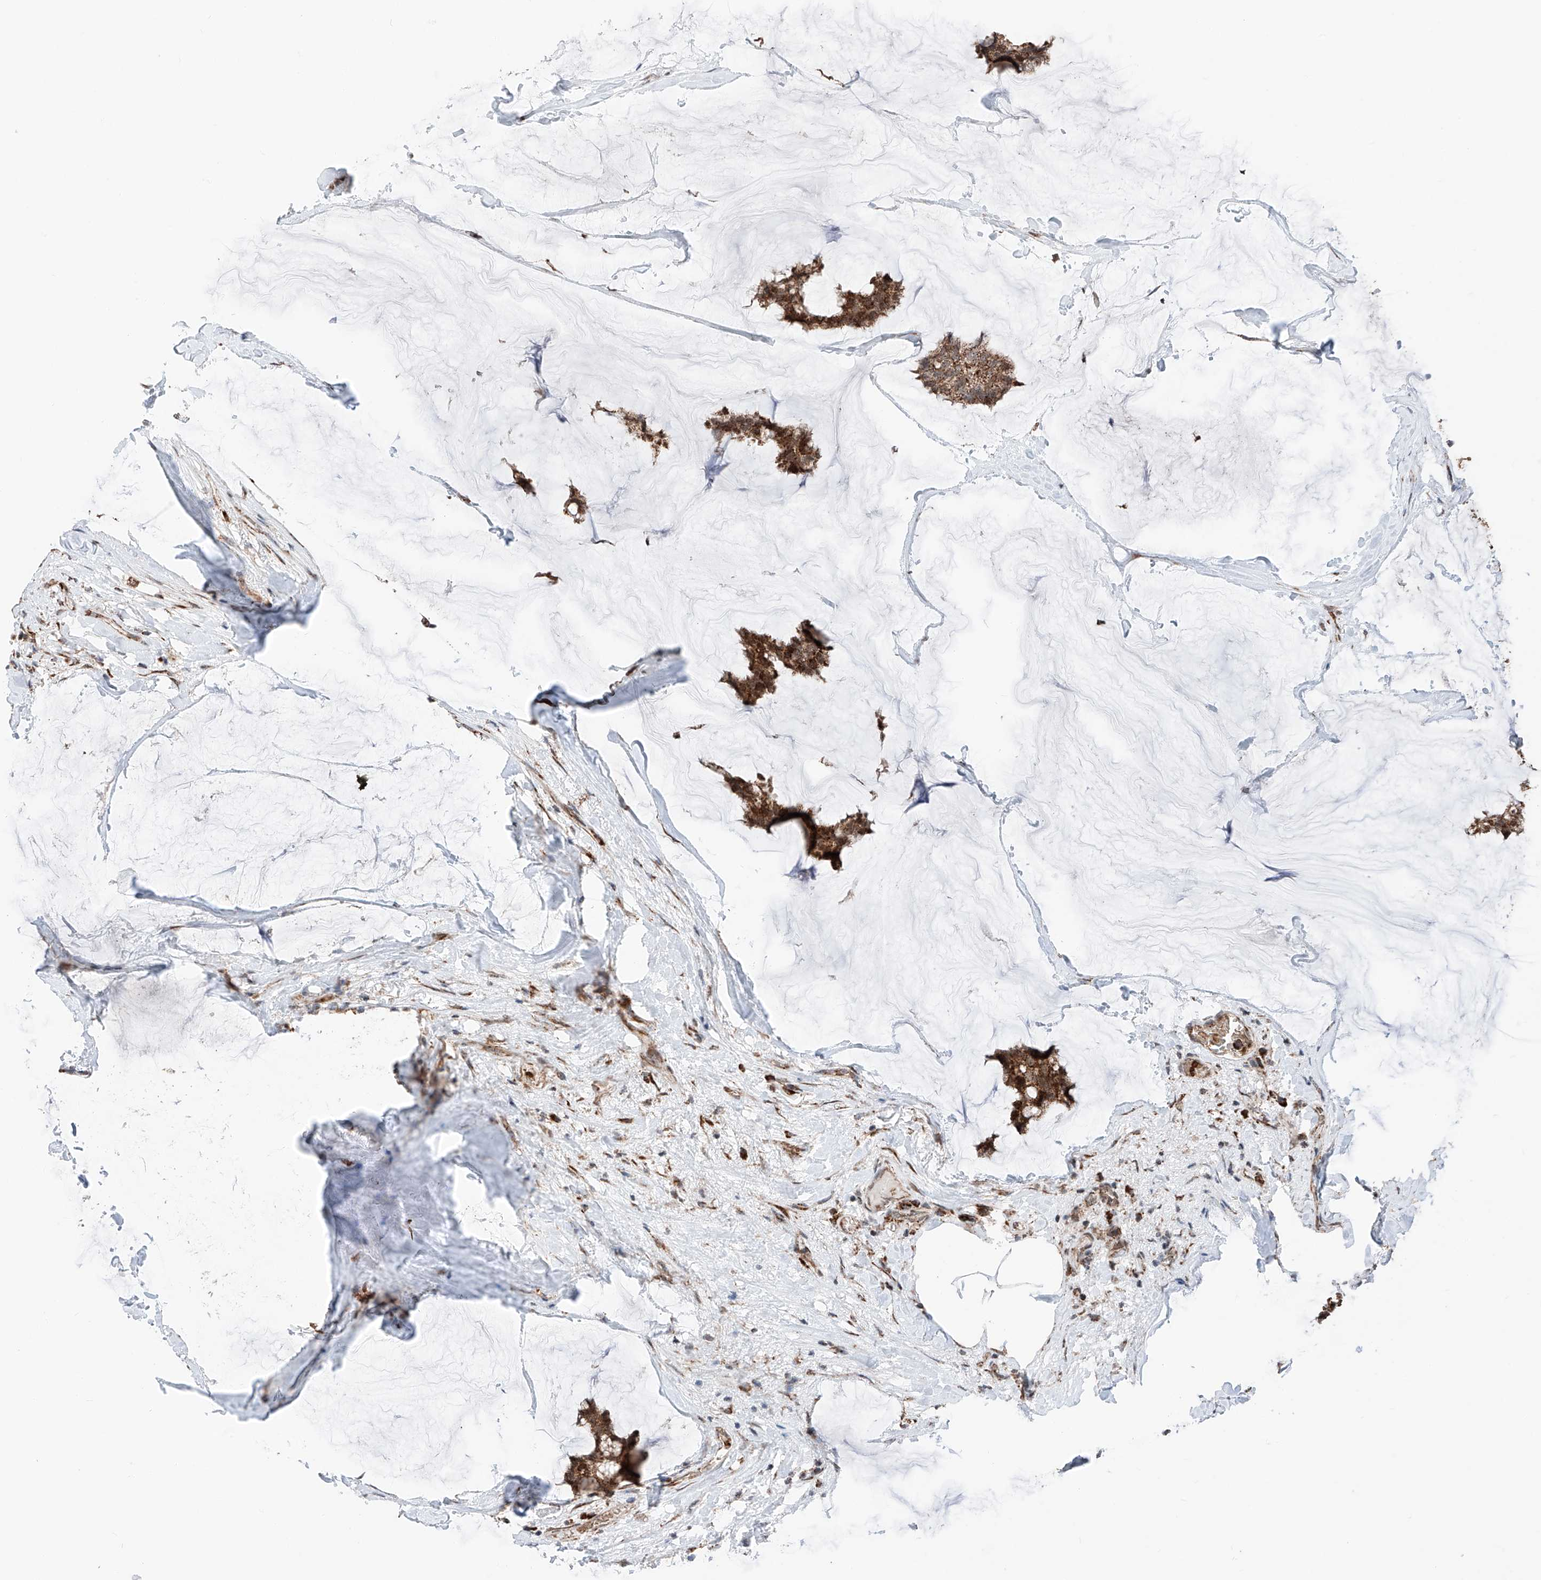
{"staining": {"intensity": "moderate", "quantity": ">75%", "location": "cytoplasmic/membranous"}, "tissue": "breast cancer", "cell_type": "Tumor cells", "image_type": "cancer", "snomed": [{"axis": "morphology", "description": "Duct carcinoma"}, {"axis": "topography", "description": "Breast"}], "caption": "Immunohistochemistry photomicrograph of breast cancer (intraductal carcinoma) stained for a protein (brown), which reveals medium levels of moderate cytoplasmic/membranous positivity in approximately >75% of tumor cells.", "gene": "ZSCAN29", "patient": {"sex": "female", "age": 93}}